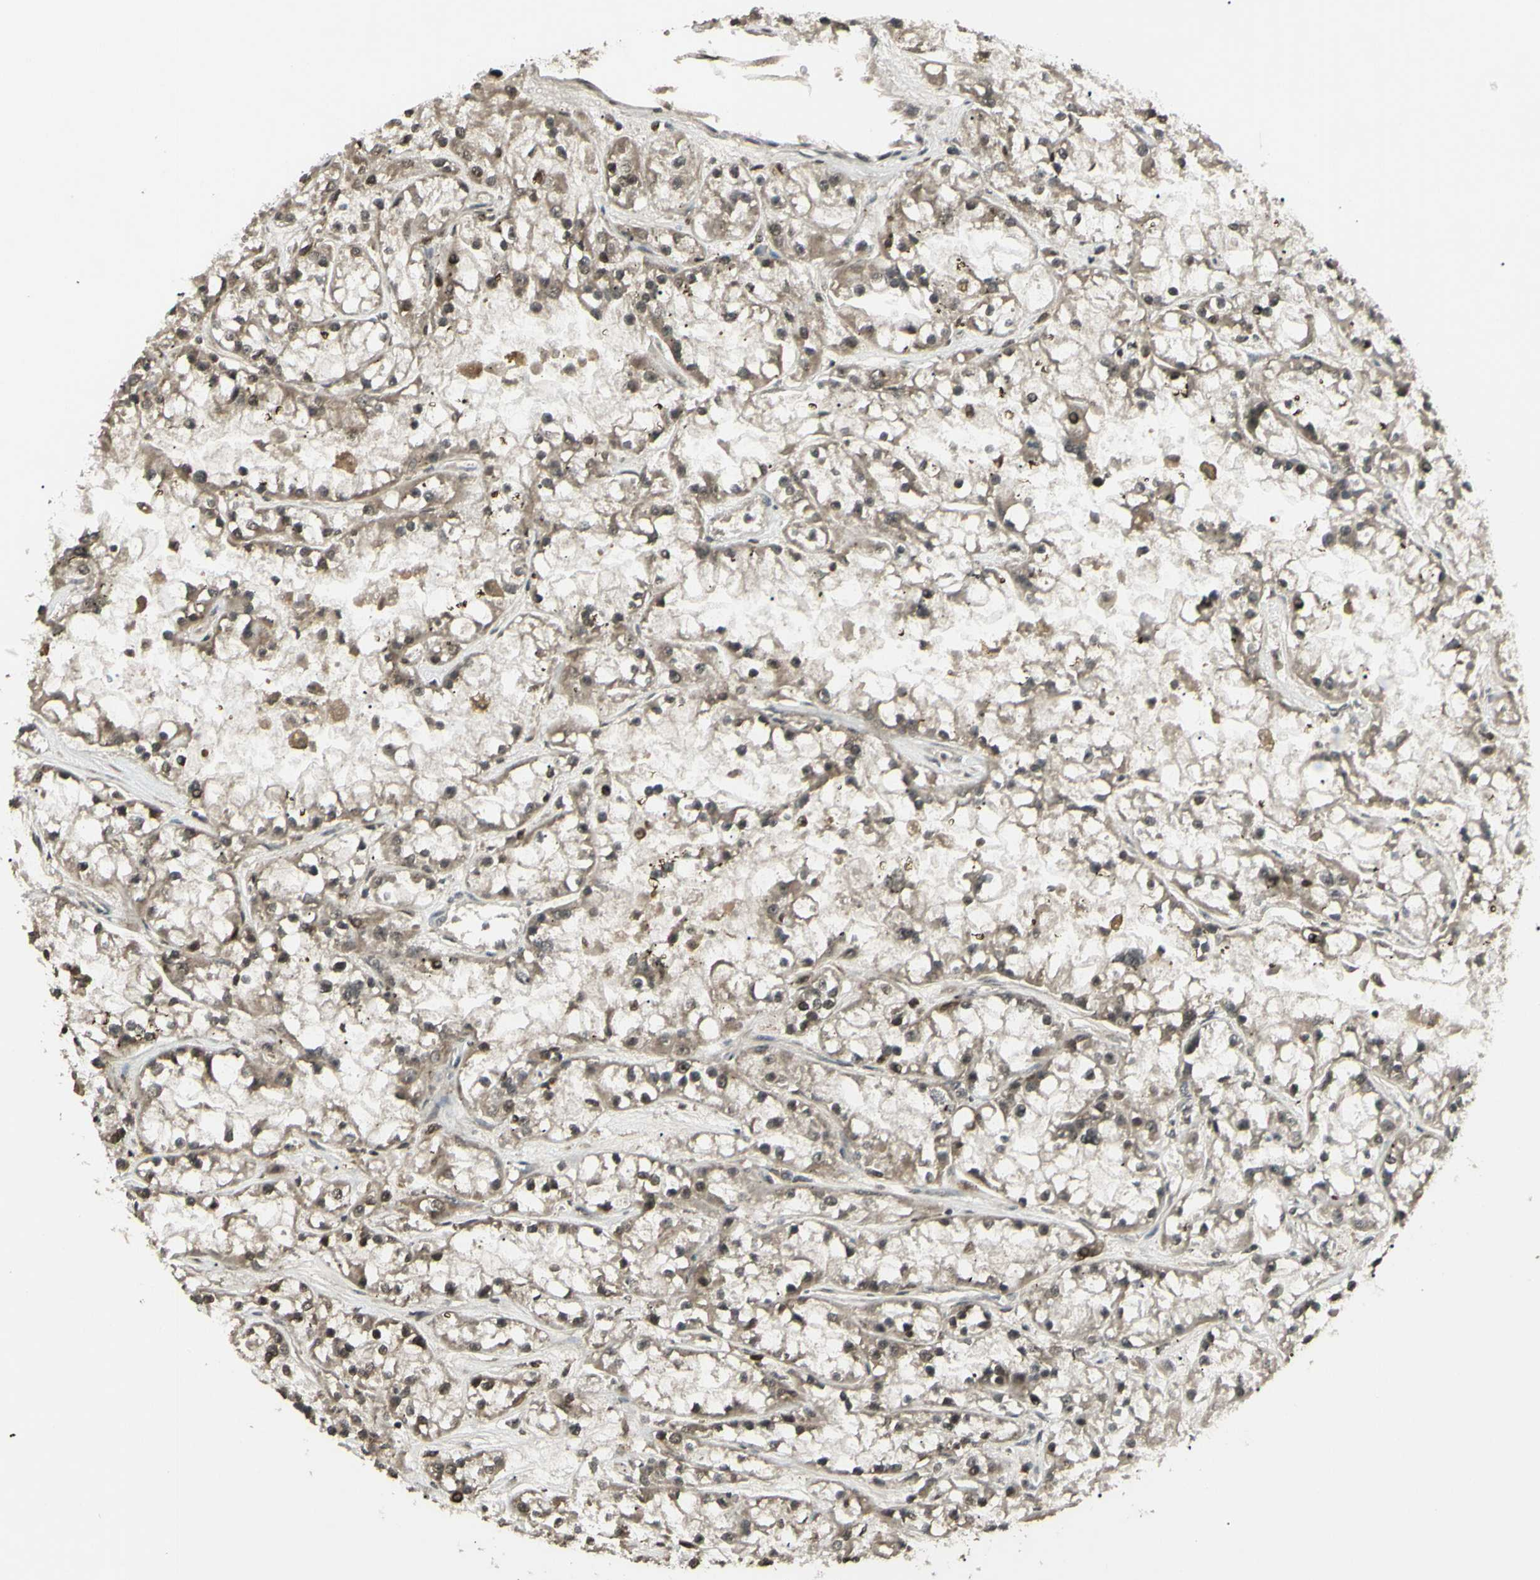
{"staining": {"intensity": "weak", "quantity": "25%-75%", "location": "cytoplasmic/membranous,nuclear"}, "tissue": "renal cancer", "cell_type": "Tumor cells", "image_type": "cancer", "snomed": [{"axis": "morphology", "description": "Adenocarcinoma, NOS"}, {"axis": "topography", "description": "Kidney"}], "caption": "Immunohistochemistry (IHC) staining of renal adenocarcinoma, which exhibits low levels of weak cytoplasmic/membranous and nuclear positivity in about 25%-75% of tumor cells indicating weak cytoplasmic/membranous and nuclear protein expression. The staining was performed using DAB (3,3'-diaminobenzidine) (brown) for protein detection and nuclei were counterstained in hematoxylin (blue).", "gene": "BLNK", "patient": {"sex": "female", "age": 52}}